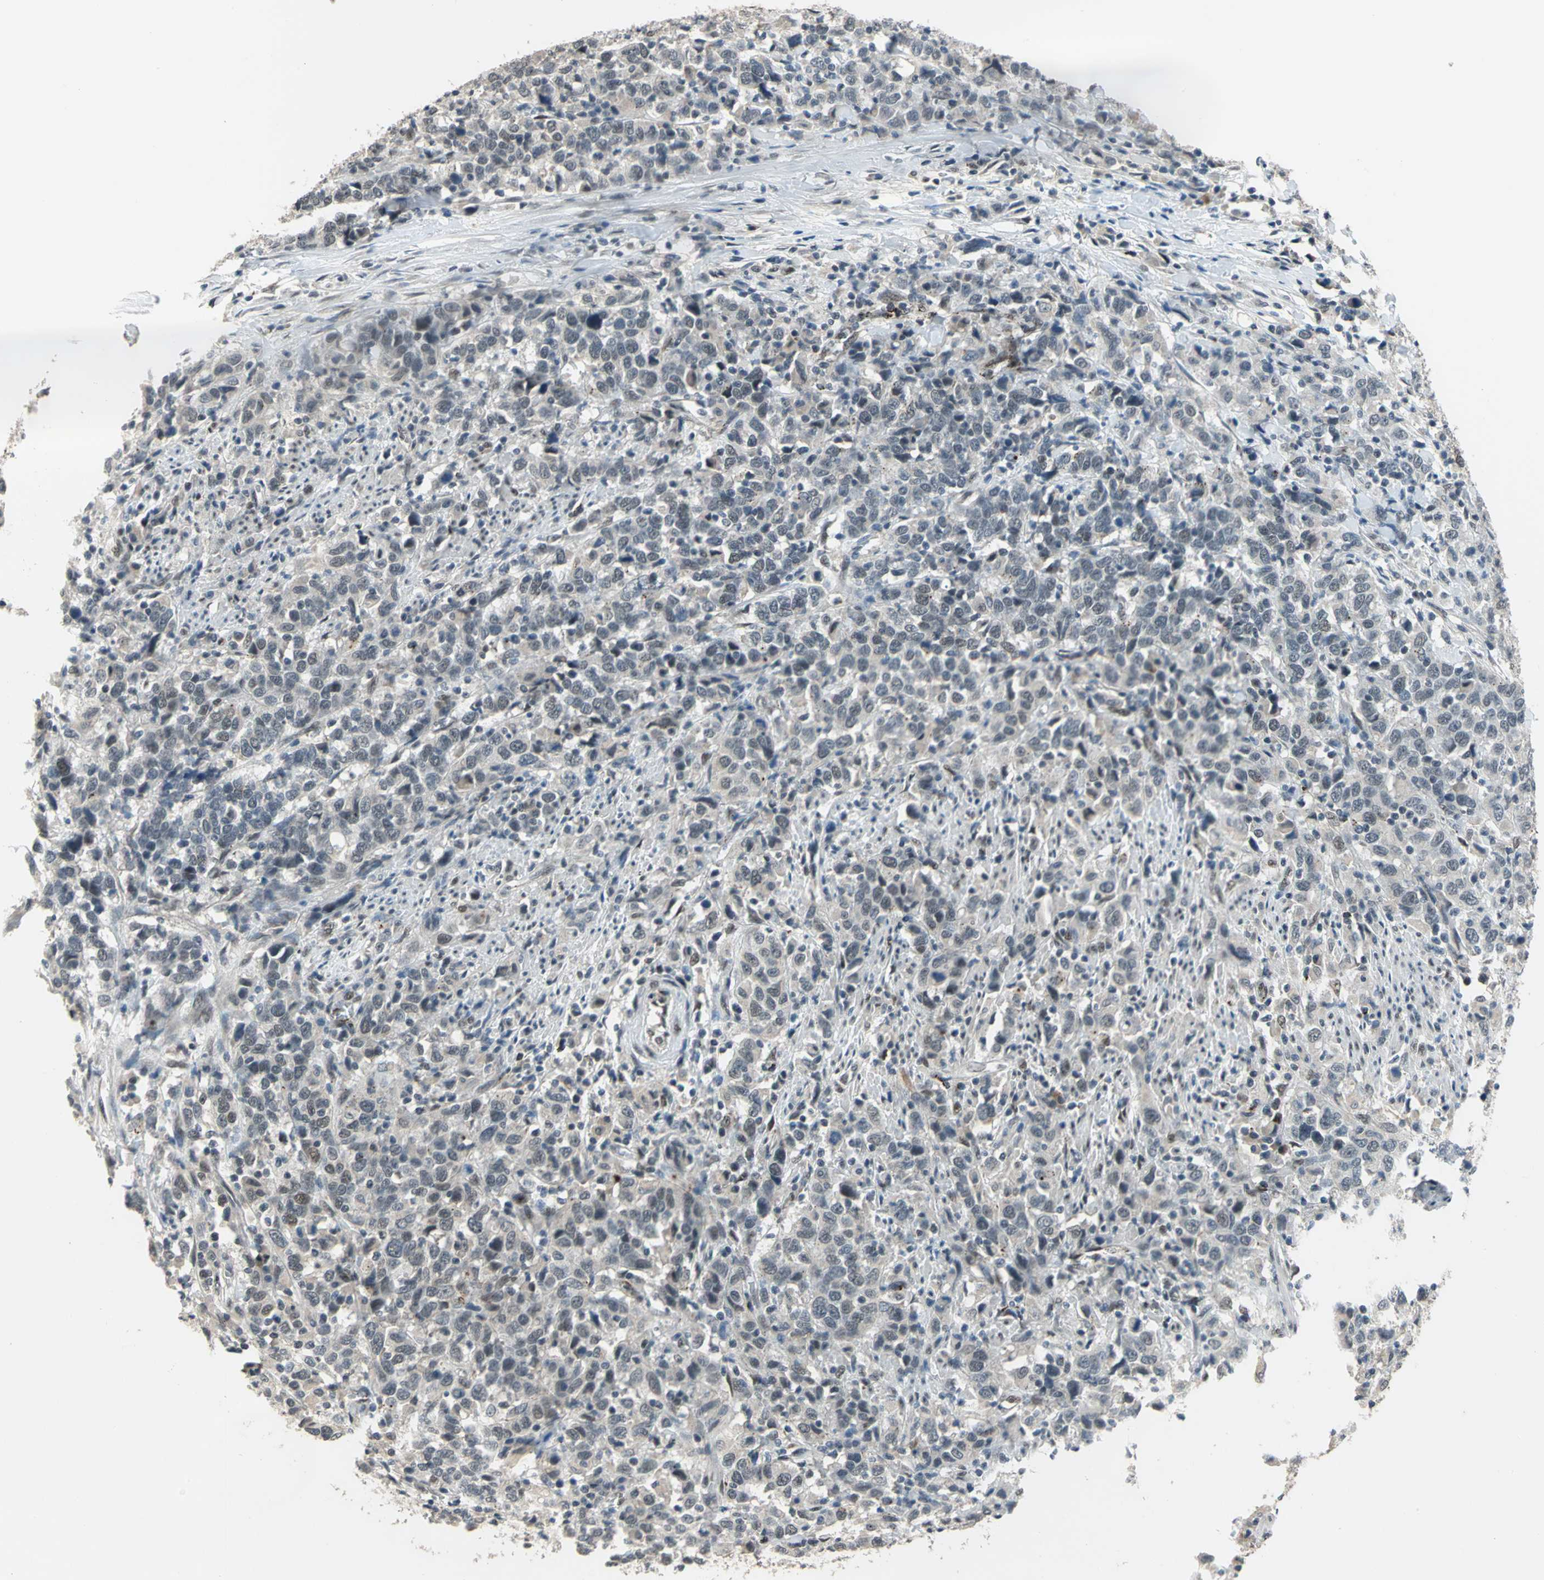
{"staining": {"intensity": "weak", "quantity": "<25%", "location": "cytoplasmic/membranous"}, "tissue": "urothelial cancer", "cell_type": "Tumor cells", "image_type": "cancer", "snomed": [{"axis": "morphology", "description": "Urothelial carcinoma, High grade"}, {"axis": "topography", "description": "Urinary bladder"}], "caption": "The photomicrograph exhibits no staining of tumor cells in high-grade urothelial carcinoma. (Immunohistochemistry (ihc), brightfield microscopy, high magnification).", "gene": "ELF2", "patient": {"sex": "male", "age": 61}}